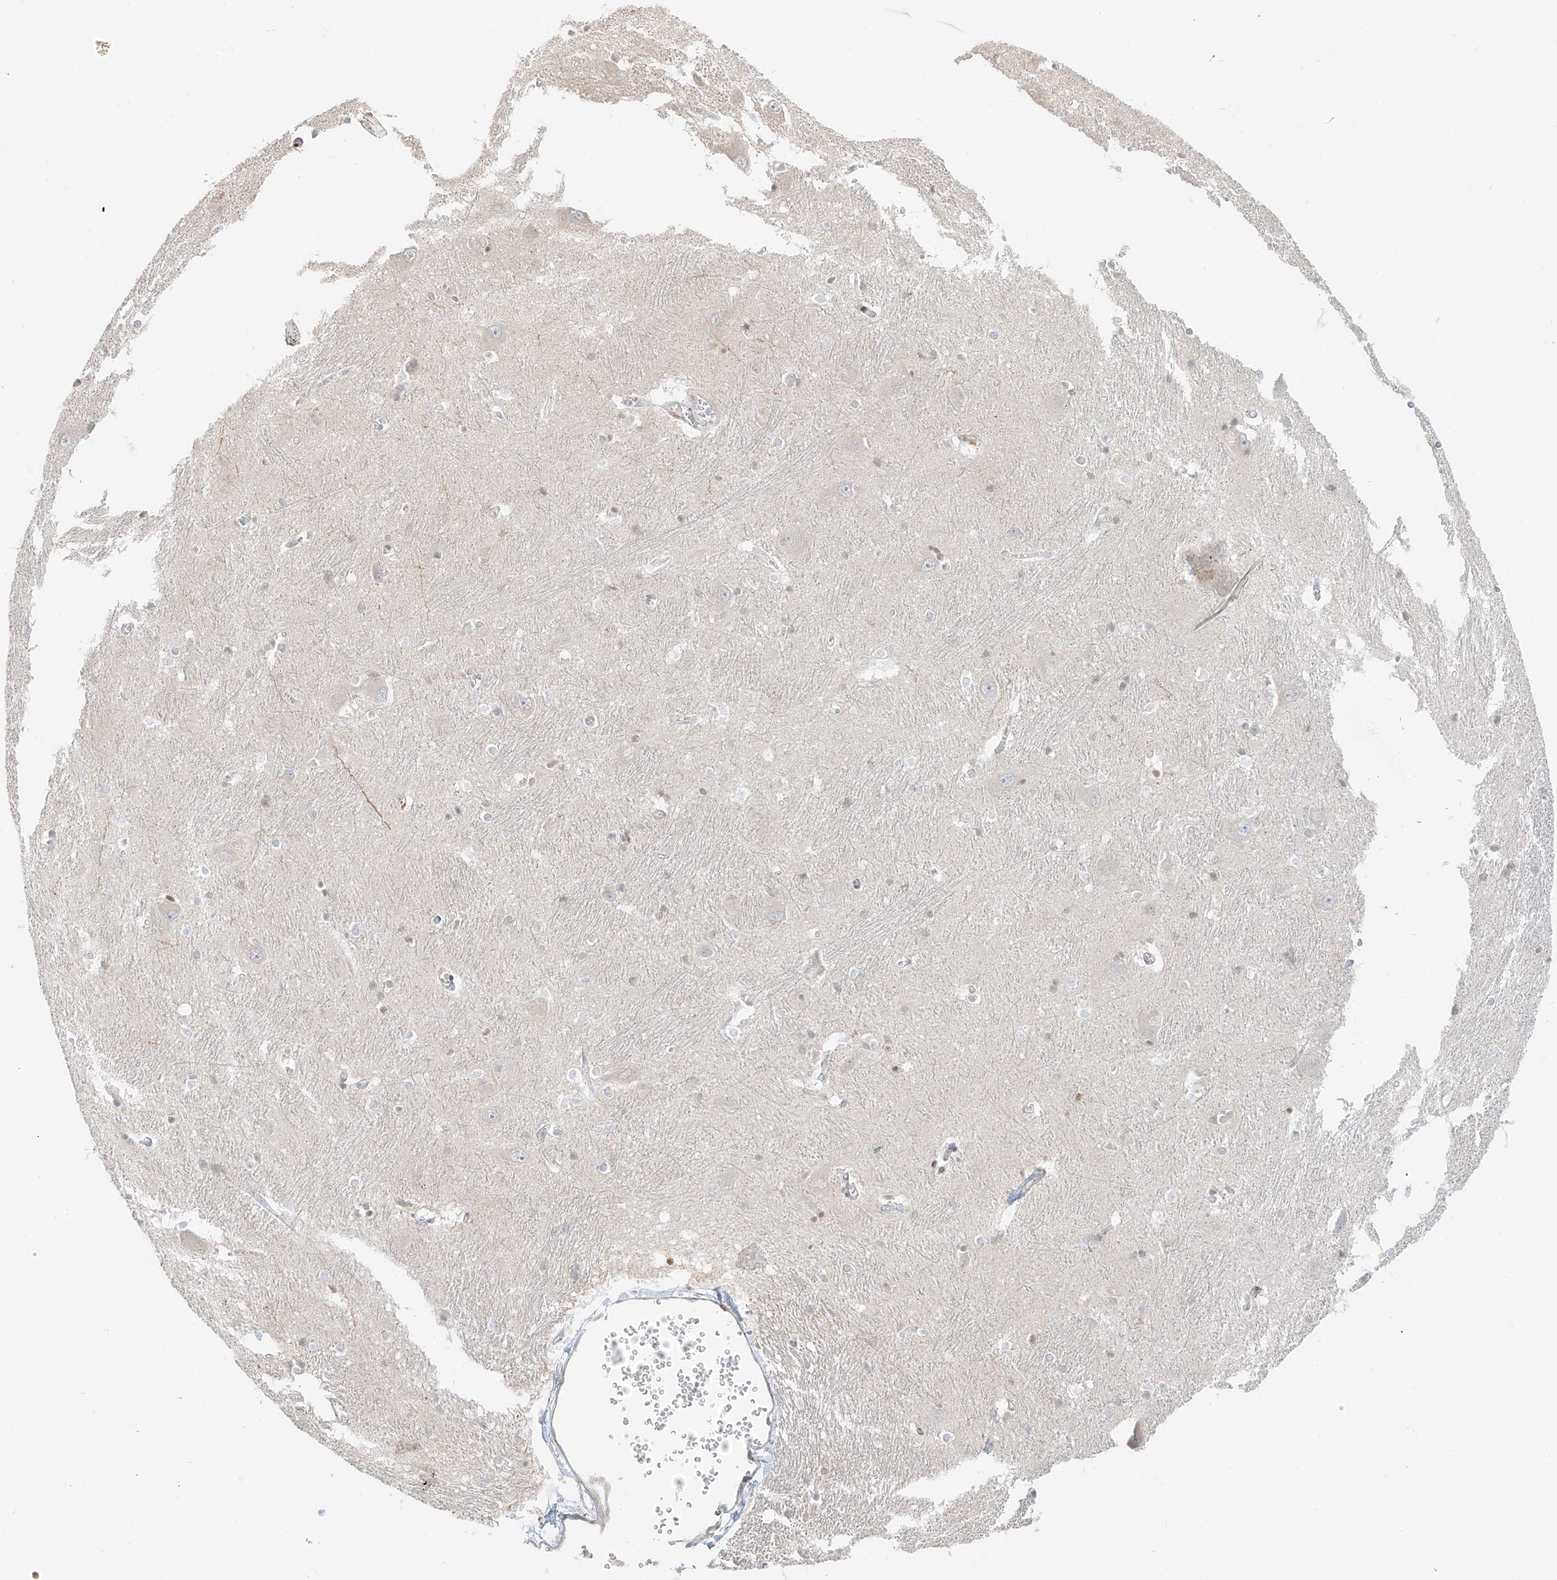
{"staining": {"intensity": "moderate", "quantity": "<25%", "location": "nuclear"}, "tissue": "caudate", "cell_type": "Glial cells", "image_type": "normal", "snomed": [{"axis": "morphology", "description": "Normal tissue, NOS"}, {"axis": "topography", "description": "Lateral ventricle wall"}], "caption": "Protein staining exhibits moderate nuclear expression in approximately <25% of glial cells in unremarkable caudate. (DAB IHC, brown staining for protein, blue staining for nuclei).", "gene": "ZNF774", "patient": {"sex": "male", "age": 37}}